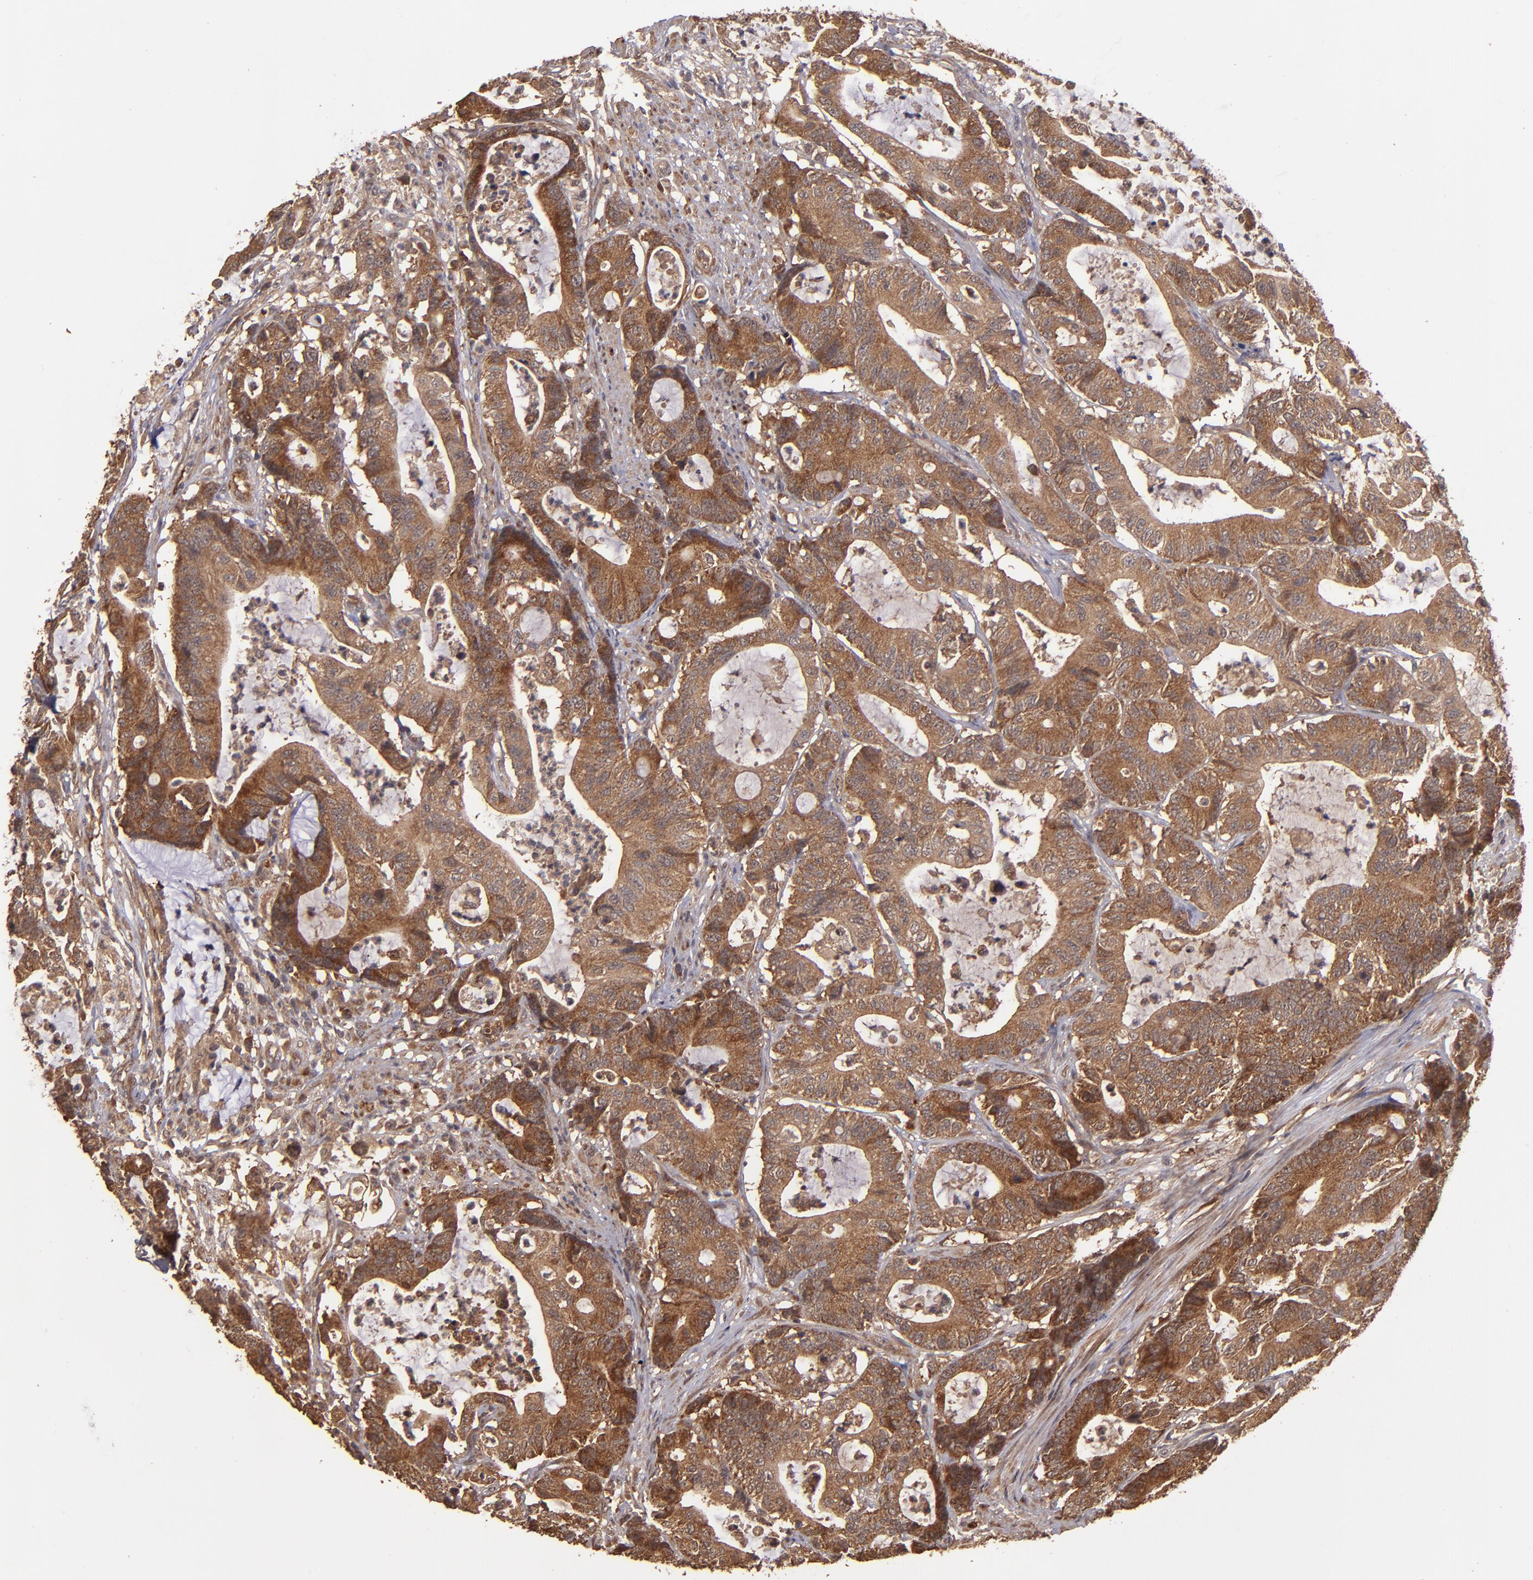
{"staining": {"intensity": "strong", "quantity": ">75%", "location": "cytoplasmic/membranous"}, "tissue": "colorectal cancer", "cell_type": "Tumor cells", "image_type": "cancer", "snomed": [{"axis": "morphology", "description": "Adenocarcinoma, NOS"}, {"axis": "topography", "description": "Colon"}], "caption": "Human adenocarcinoma (colorectal) stained with a brown dye reveals strong cytoplasmic/membranous positive positivity in about >75% of tumor cells.", "gene": "TXNDC16", "patient": {"sex": "female", "age": 84}}